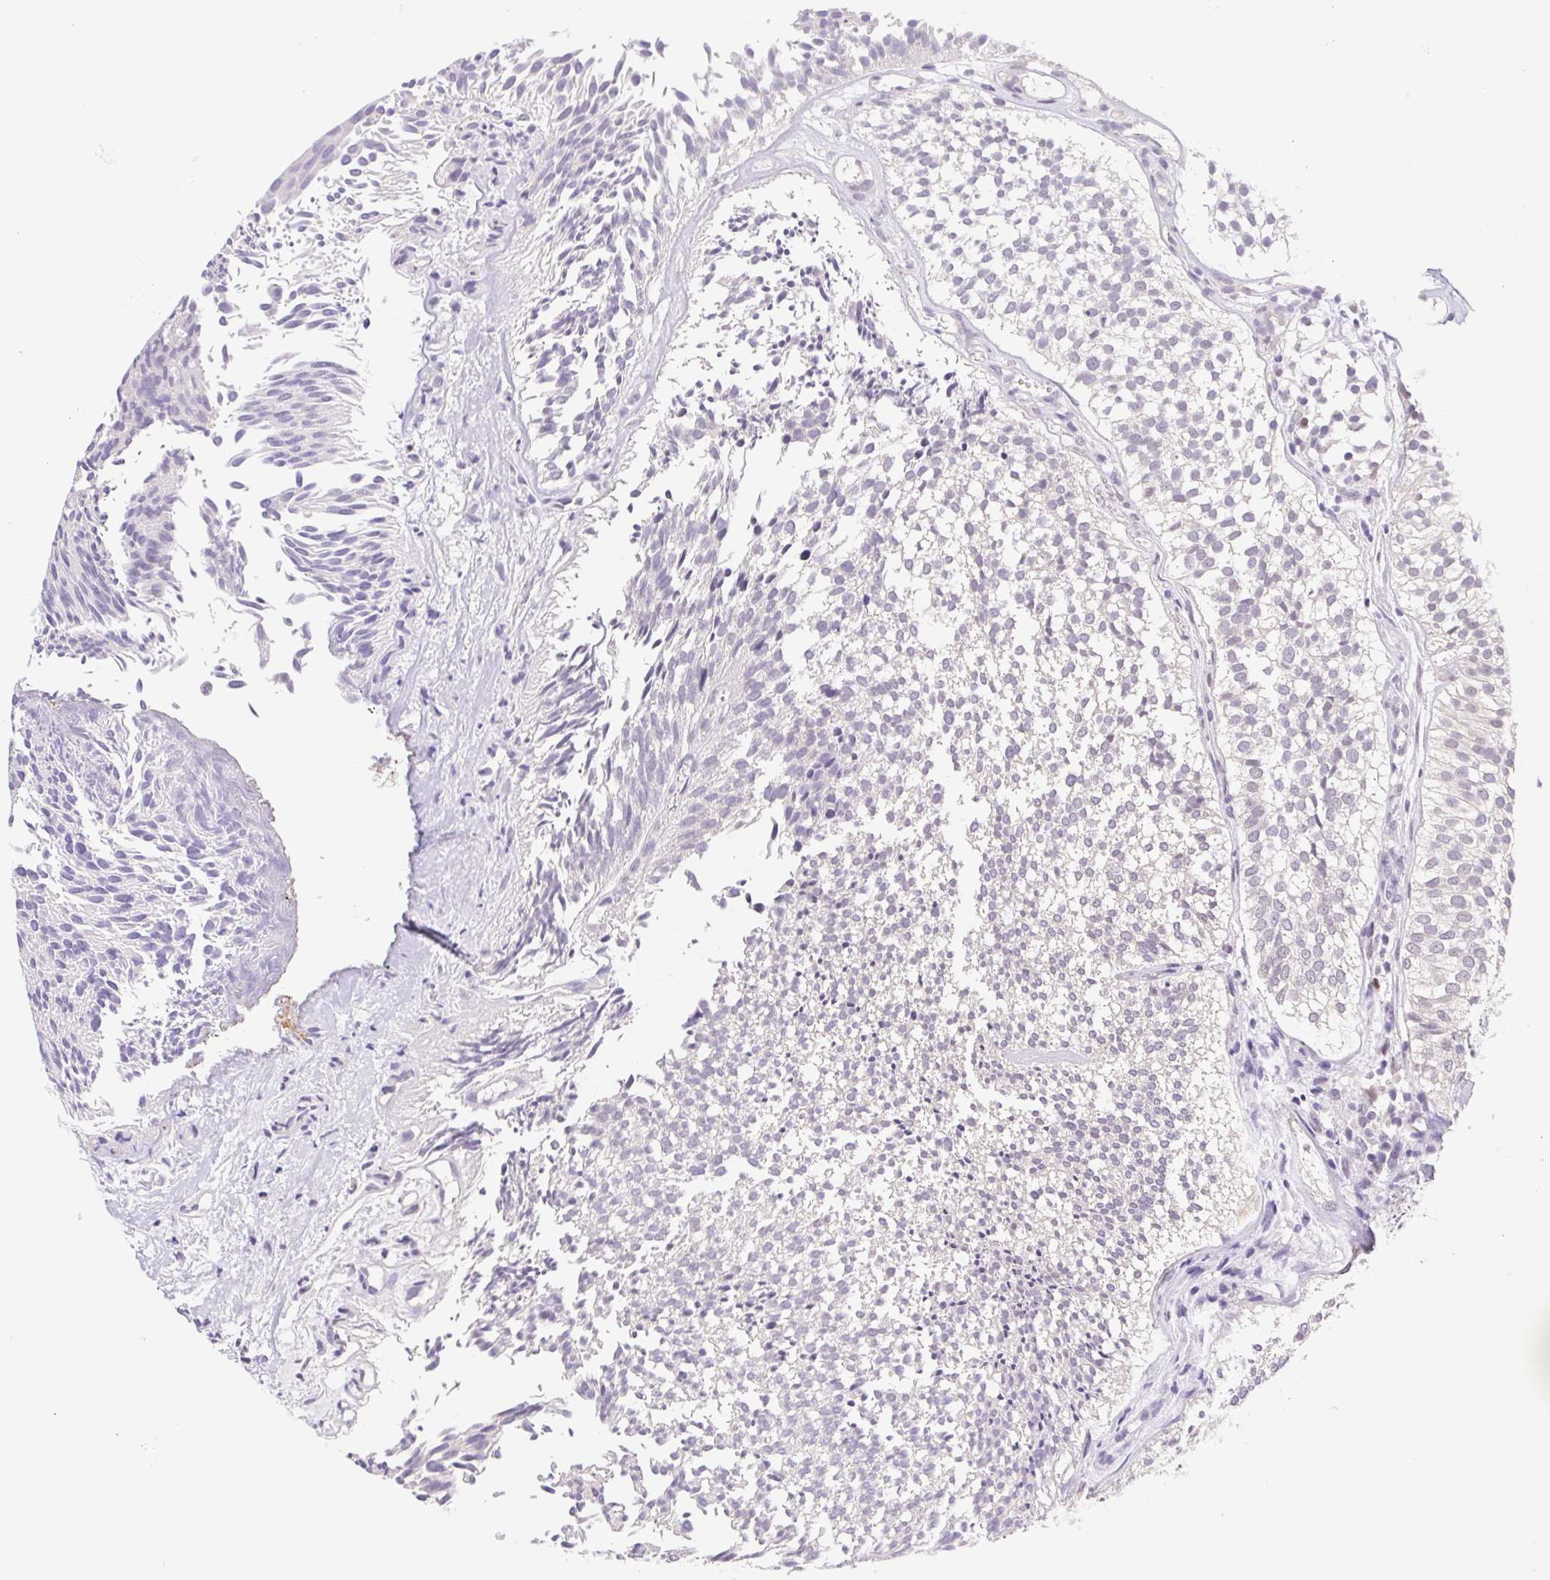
{"staining": {"intensity": "negative", "quantity": "none", "location": "none"}, "tissue": "urothelial cancer", "cell_type": "Tumor cells", "image_type": "cancer", "snomed": [{"axis": "morphology", "description": "Urothelial carcinoma, Low grade"}, {"axis": "topography", "description": "Urinary bladder"}], "caption": "Immunohistochemistry of urothelial cancer exhibits no staining in tumor cells.", "gene": "L3MBTL4", "patient": {"sex": "male", "age": 91}}